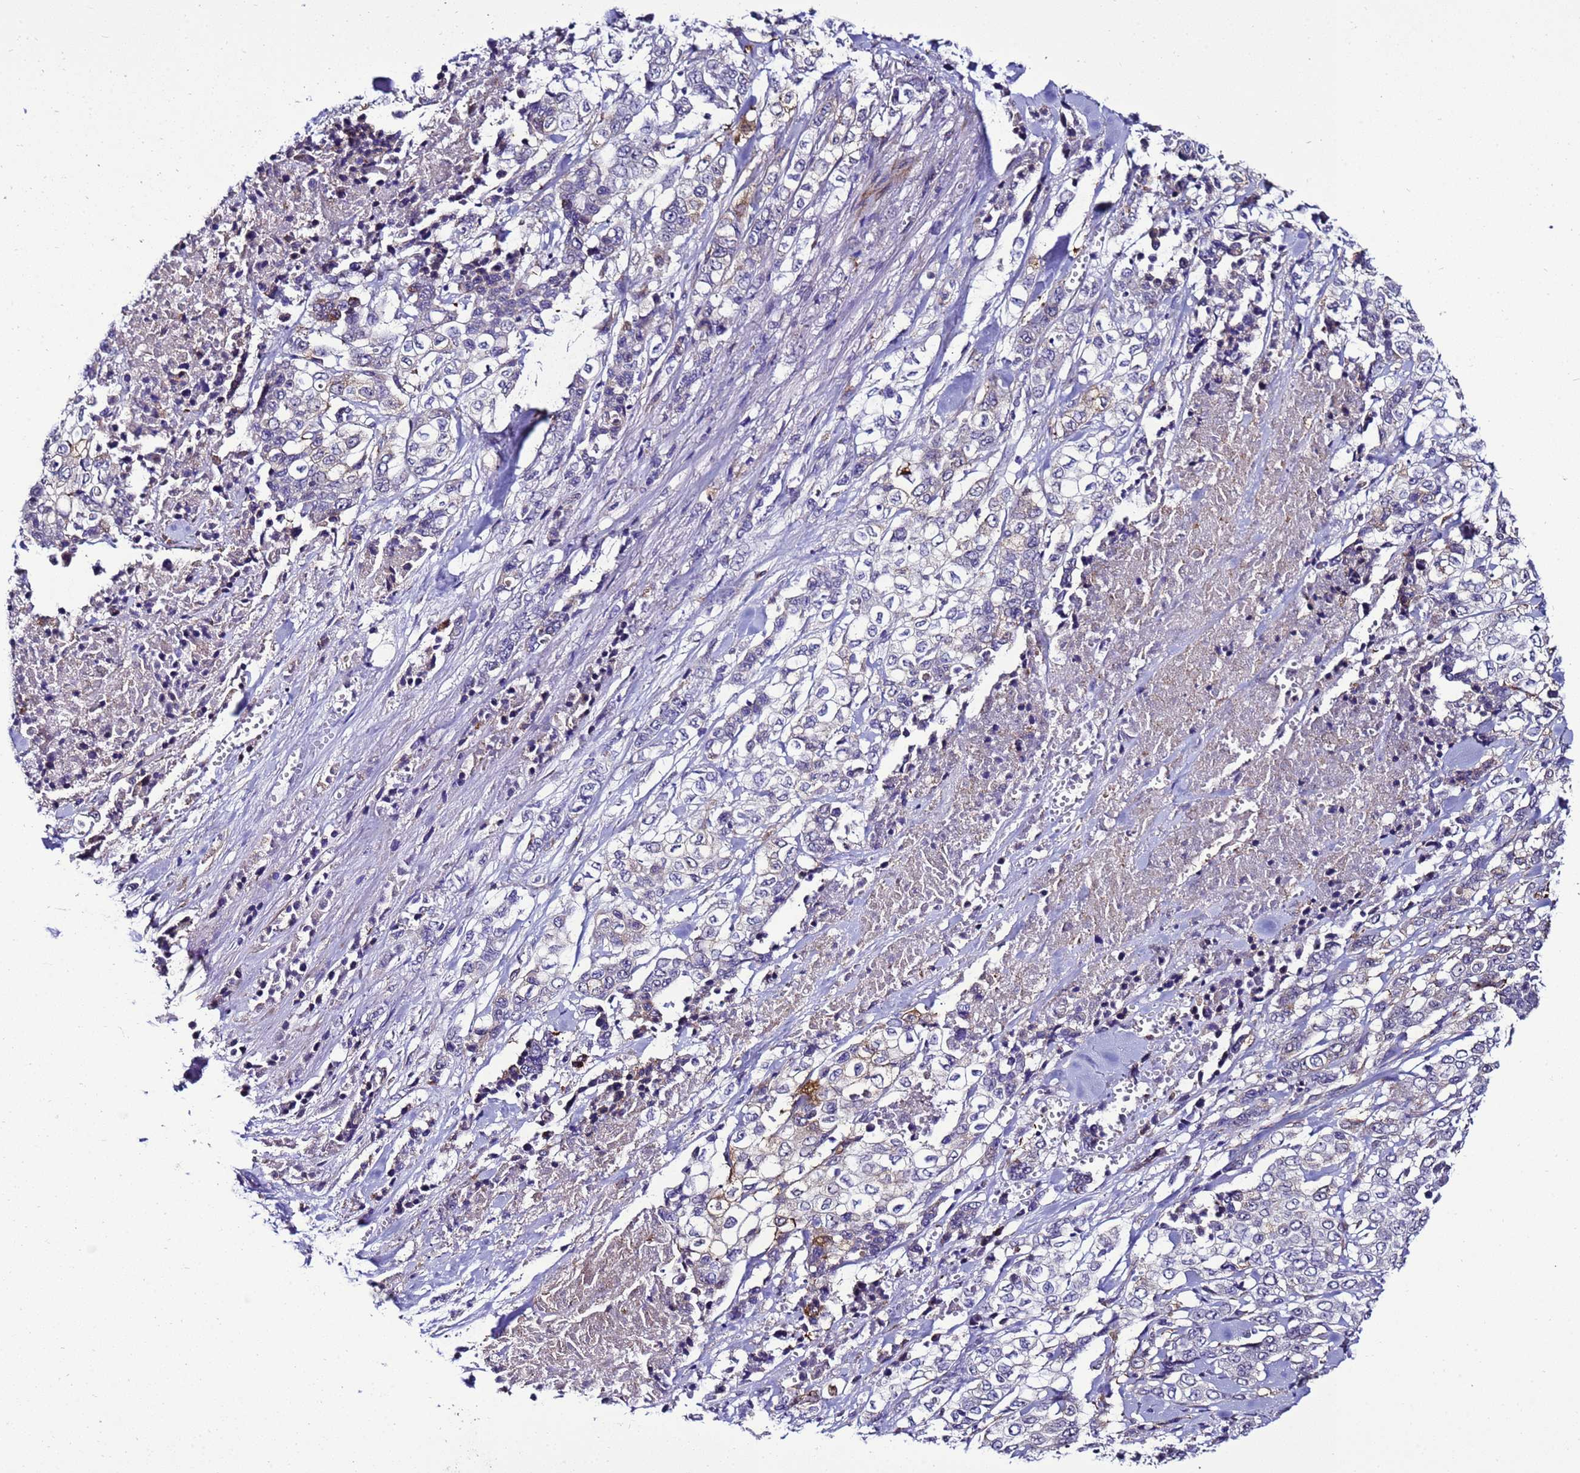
{"staining": {"intensity": "negative", "quantity": "none", "location": "none"}, "tissue": "stomach cancer", "cell_type": "Tumor cells", "image_type": "cancer", "snomed": [{"axis": "morphology", "description": "Adenocarcinoma, NOS"}, {"axis": "topography", "description": "Stomach, upper"}], "caption": "A micrograph of human stomach cancer (adenocarcinoma) is negative for staining in tumor cells.", "gene": "GZF1", "patient": {"sex": "male", "age": 62}}